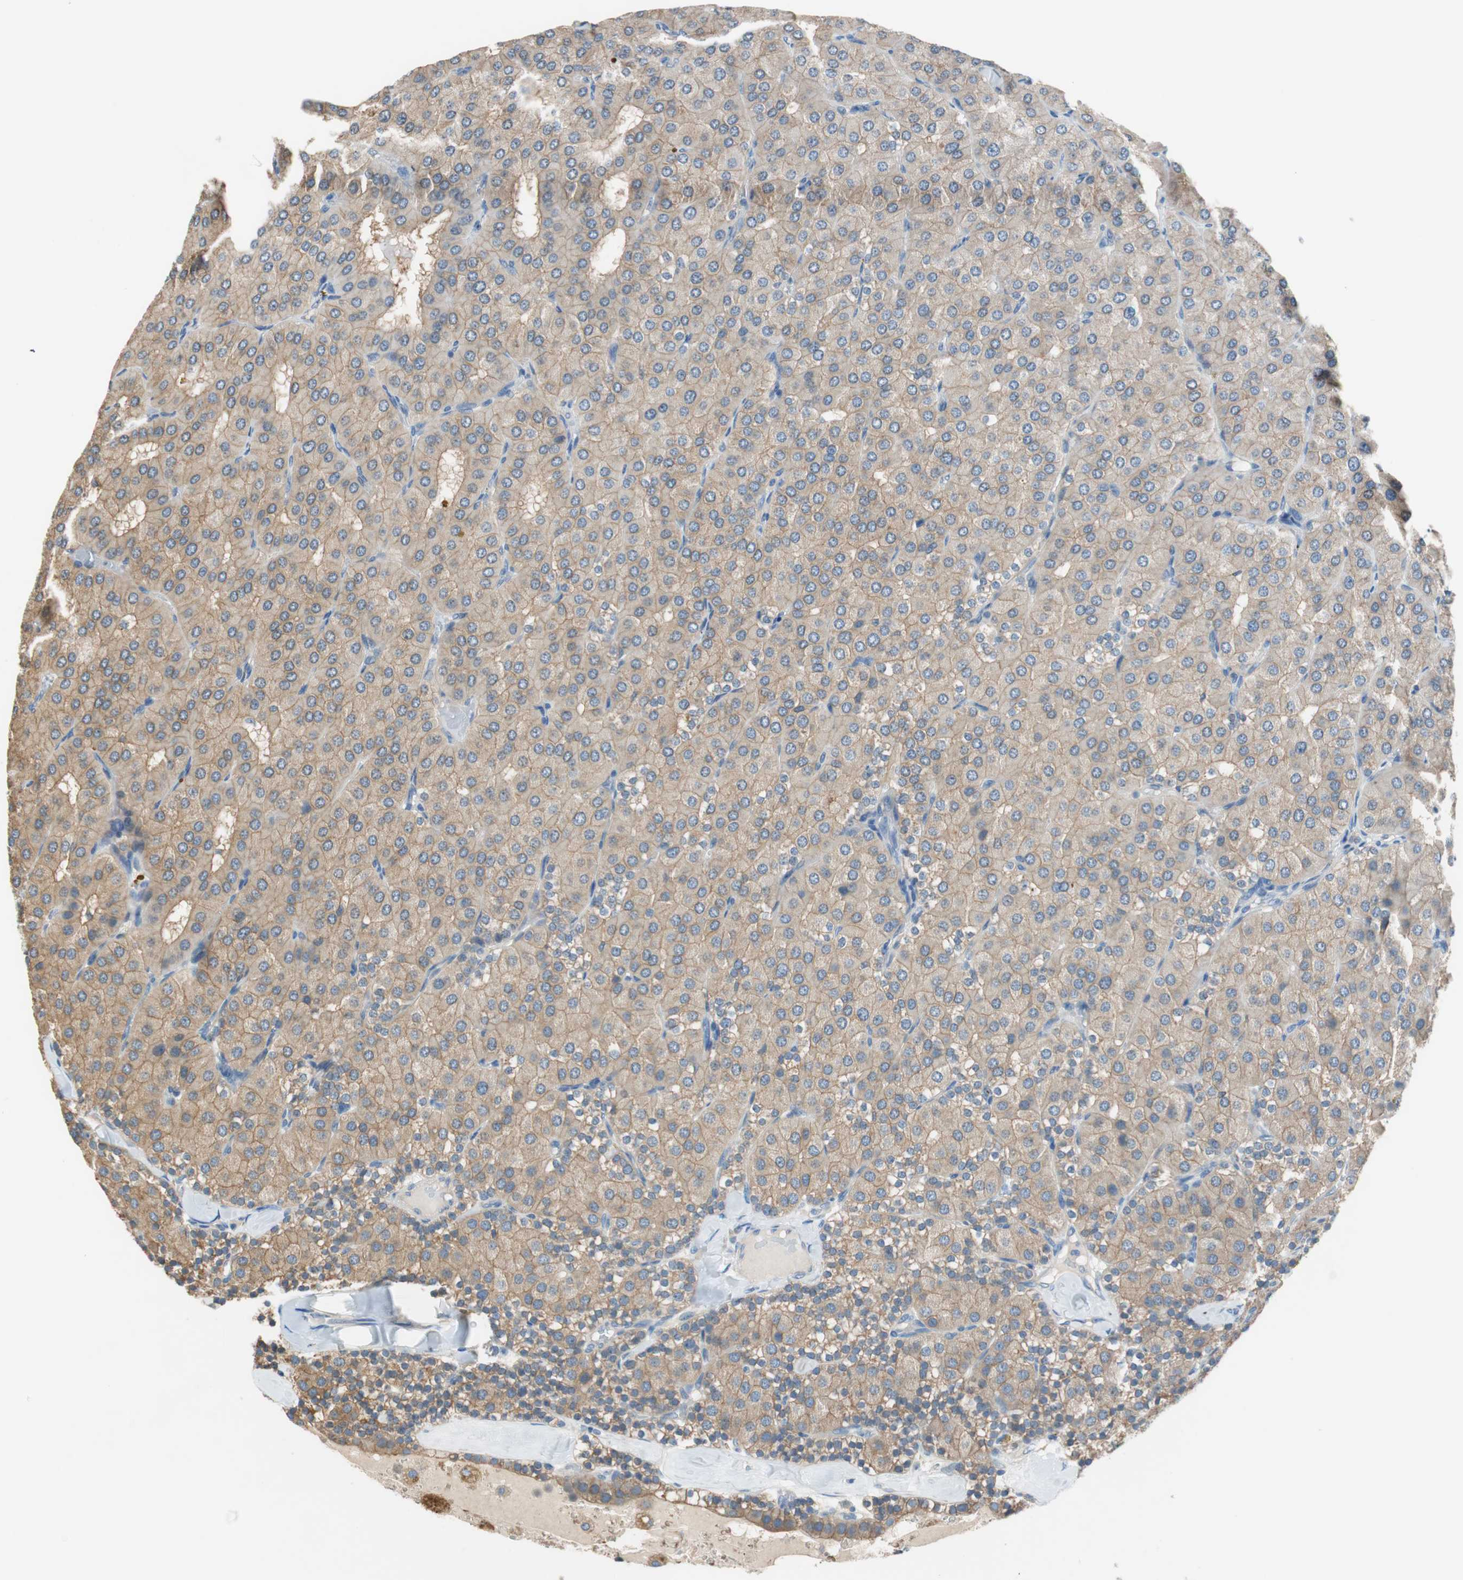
{"staining": {"intensity": "moderate", "quantity": ">75%", "location": "cytoplasmic/membranous"}, "tissue": "parathyroid gland", "cell_type": "Glandular cells", "image_type": "normal", "snomed": [{"axis": "morphology", "description": "Normal tissue, NOS"}, {"axis": "morphology", "description": "Adenoma, NOS"}, {"axis": "topography", "description": "Parathyroid gland"}], "caption": "IHC histopathology image of unremarkable human parathyroid gland stained for a protein (brown), which displays medium levels of moderate cytoplasmic/membranous expression in about >75% of glandular cells.", "gene": "GLUL", "patient": {"sex": "female", "age": 86}}